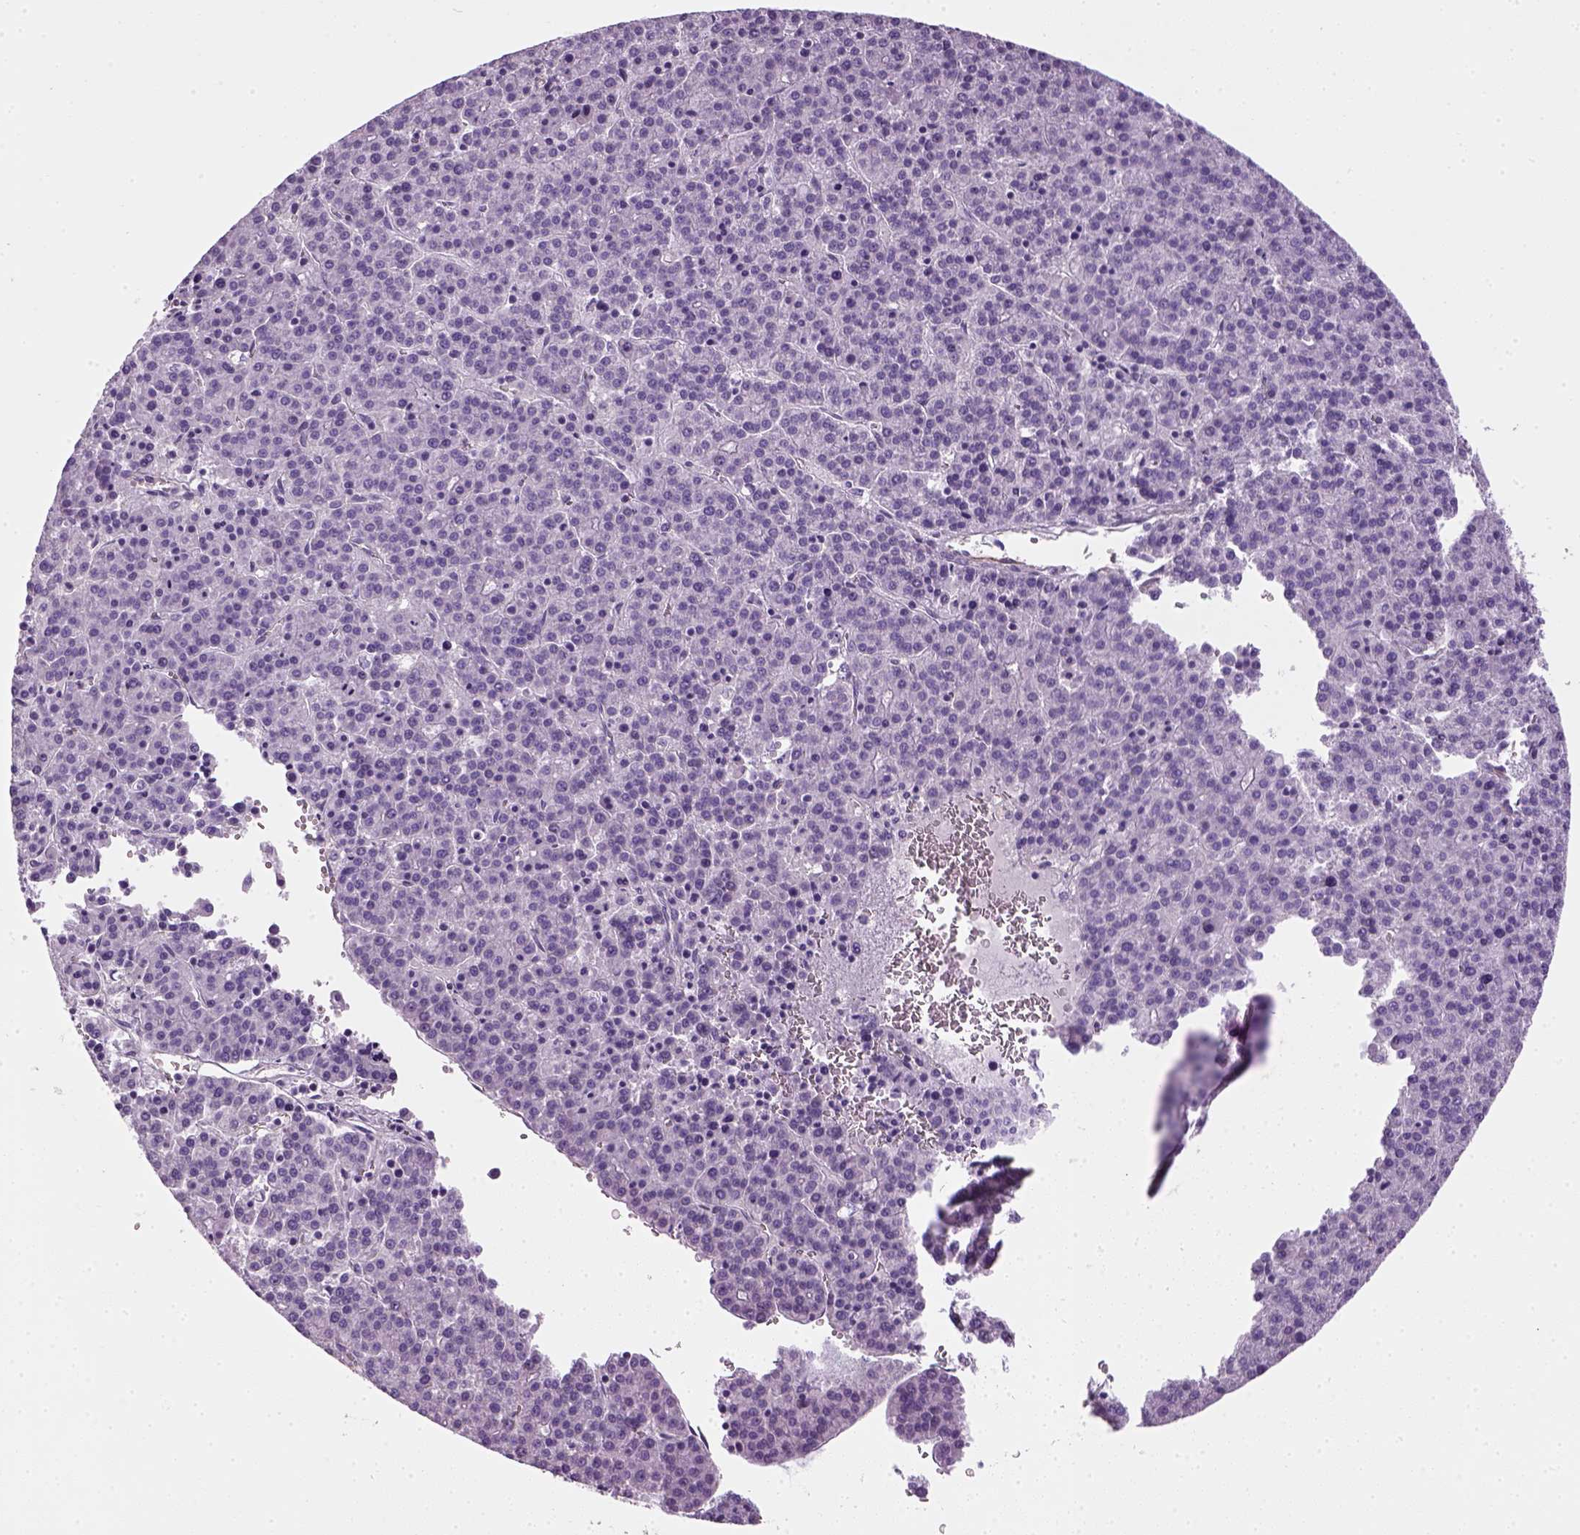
{"staining": {"intensity": "negative", "quantity": "none", "location": "none"}, "tissue": "liver cancer", "cell_type": "Tumor cells", "image_type": "cancer", "snomed": [{"axis": "morphology", "description": "Carcinoma, Hepatocellular, NOS"}, {"axis": "topography", "description": "Liver"}], "caption": "There is no significant positivity in tumor cells of liver hepatocellular carcinoma. Brightfield microscopy of IHC stained with DAB (brown) and hematoxylin (blue), captured at high magnification.", "gene": "ELOVL3", "patient": {"sex": "female", "age": 58}}